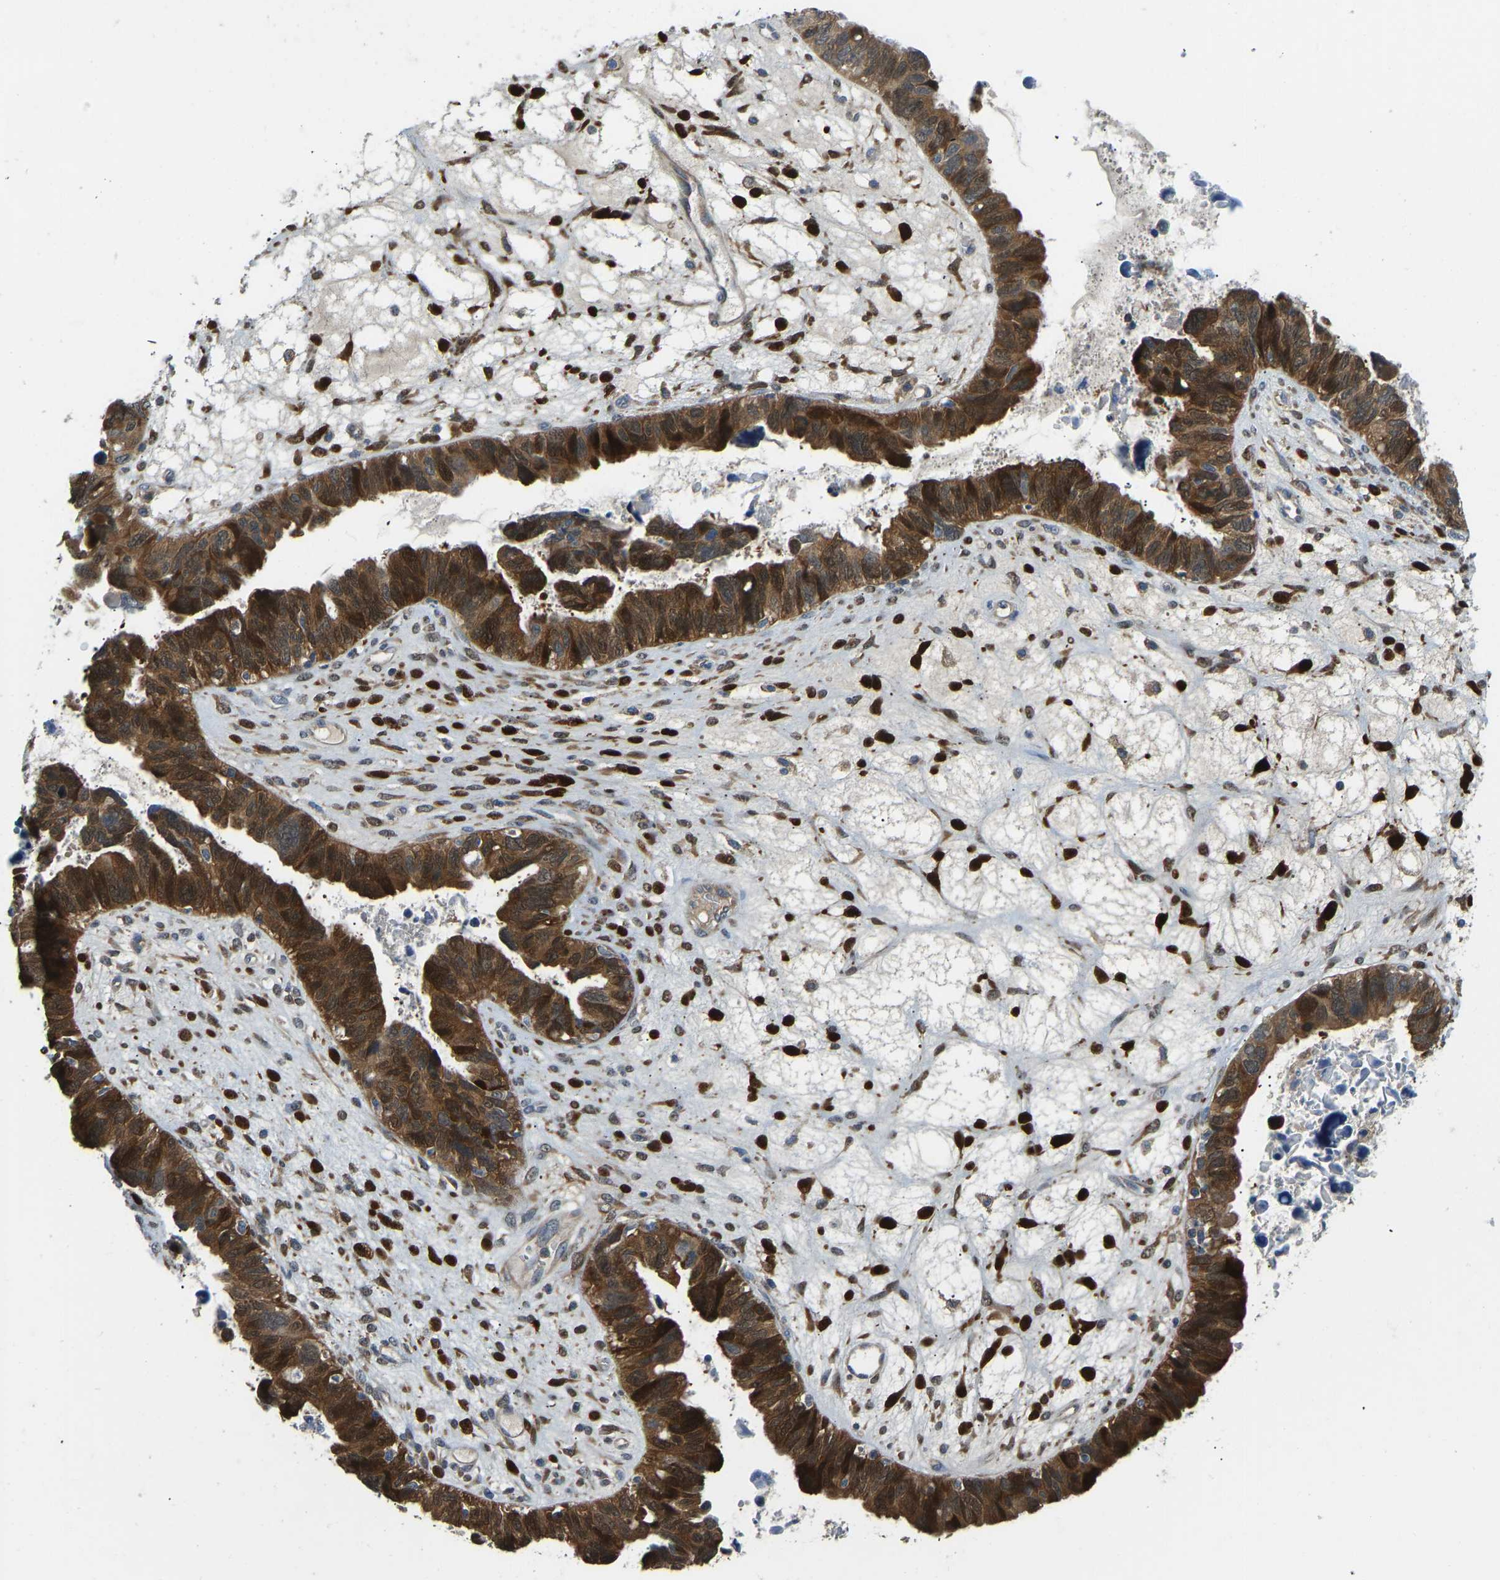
{"staining": {"intensity": "strong", "quantity": ">75%", "location": "cytoplasmic/membranous"}, "tissue": "ovarian cancer", "cell_type": "Tumor cells", "image_type": "cancer", "snomed": [{"axis": "morphology", "description": "Cystadenocarcinoma, serous, NOS"}, {"axis": "topography", "description": "Ovary"}], "caption": "Immunohistochemical staining of human ovarian cancer reveals strong cytoplasmic/membranous protein positivity in about >75% of tumor cells.", "gene": "RBP1", "patient": {"sex": "female", "age": 79}}